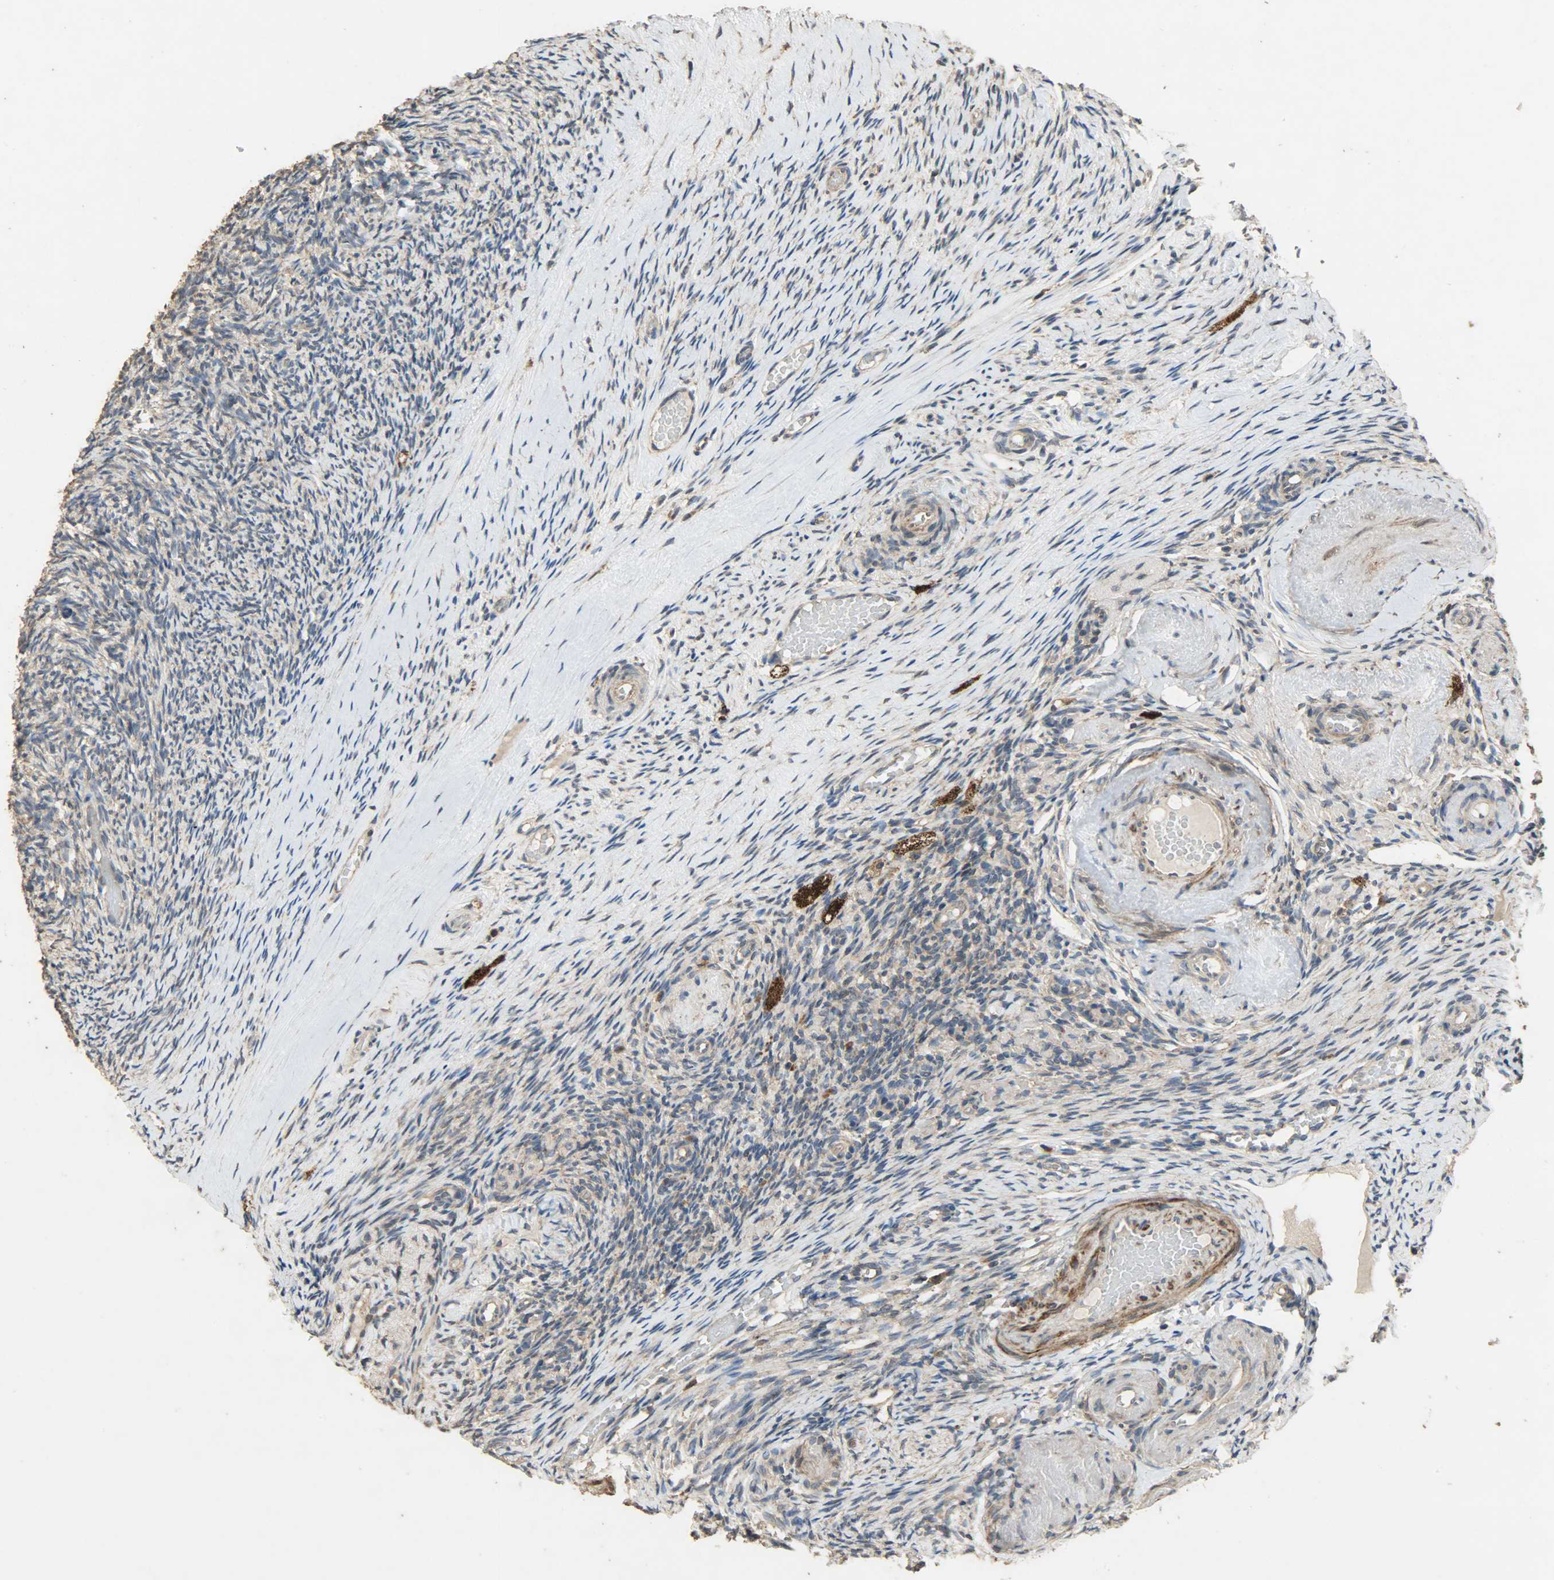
{"staining": {"intensity": "weak", "quantity": "25%-75%", "location": "cytoplasmic/membranous"}, "tissue": "ovary", "cell_type": "Ovarian stroma cells", "image_type": "normal", "snomed": [{"axis": "morphology", "description": "Normal tissue, NOS"}, {"axis": "topography", "description": "Ovary"}], "caption": "This image shows immunohistochemistry staining of unremarkable ovary, with low weak cytoplasmic/membranous positivity in about 25%-75% of ovarian stroma cells.", "gene": "CDKN2C", "patient": {"sex": "female", "age": 60}}